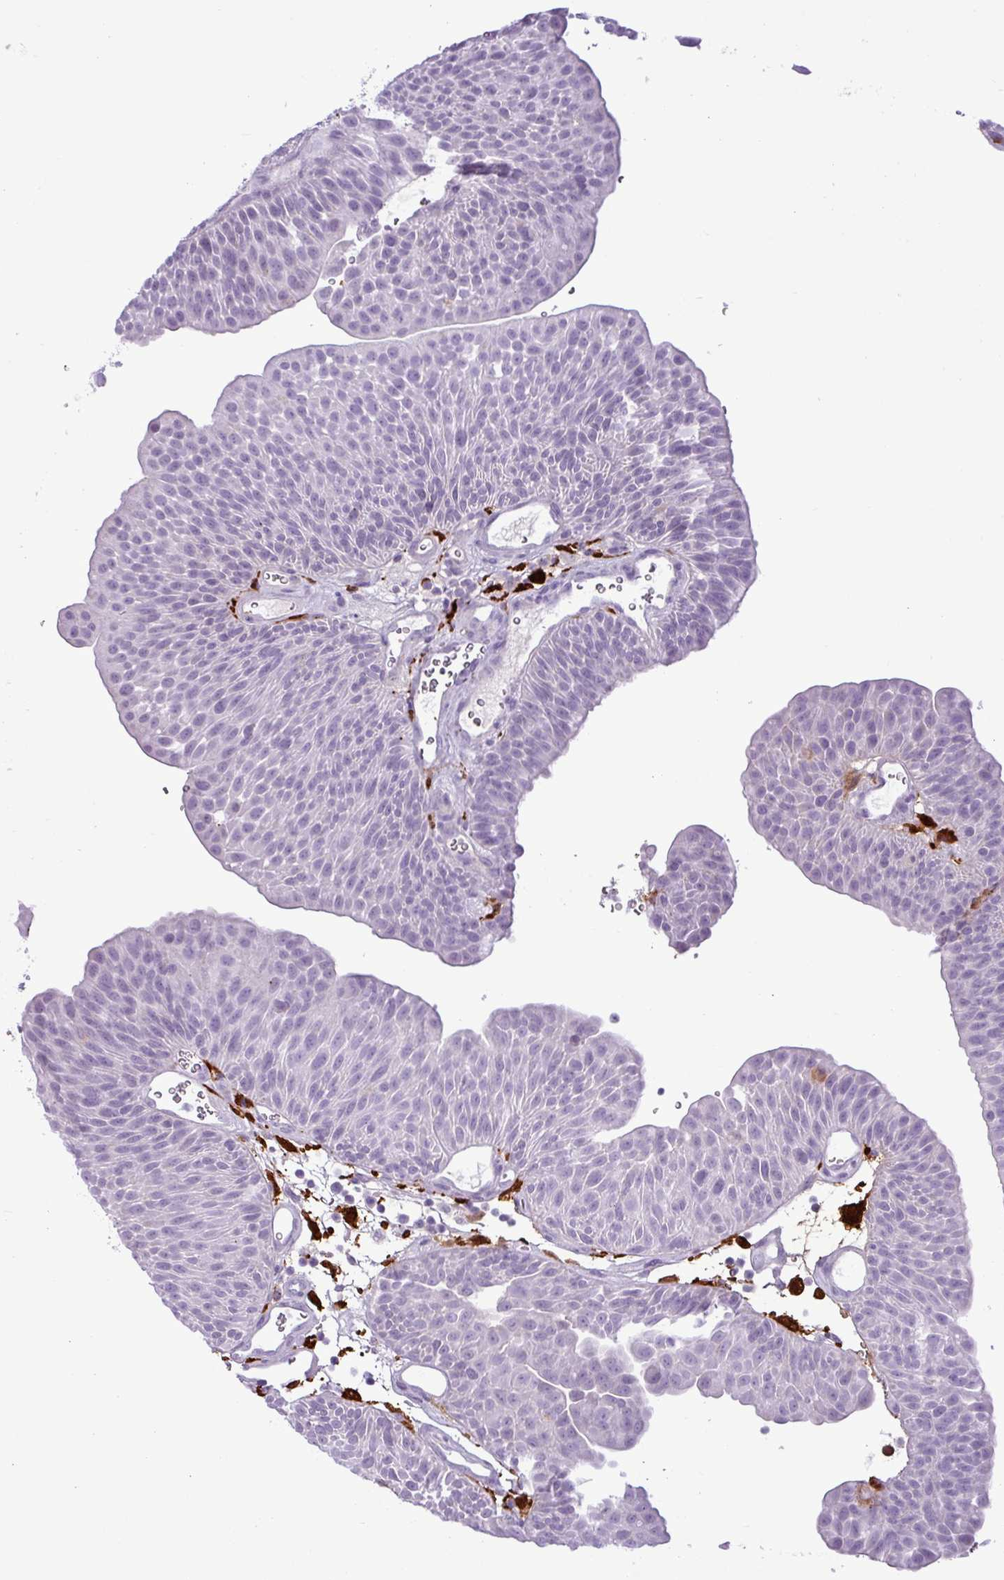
{"staining": {"intensity": "negative", "quantity": "none", "location": "none"}, "tissue": "urothelial cancer", "cell_type": "Tumor cells", "image_type": "cancer", "snomed": [{"axis": "morphology", "description": "Urothelial carcinoma, NOS"}, {"axis": "topography", "description": "Urinary bladder"}], "caption": "Tumor cells show no significant staining in transitional cell carcinoma.", "gene": "TMEM200C", "patient": {"sex": "male", "age": 67}}